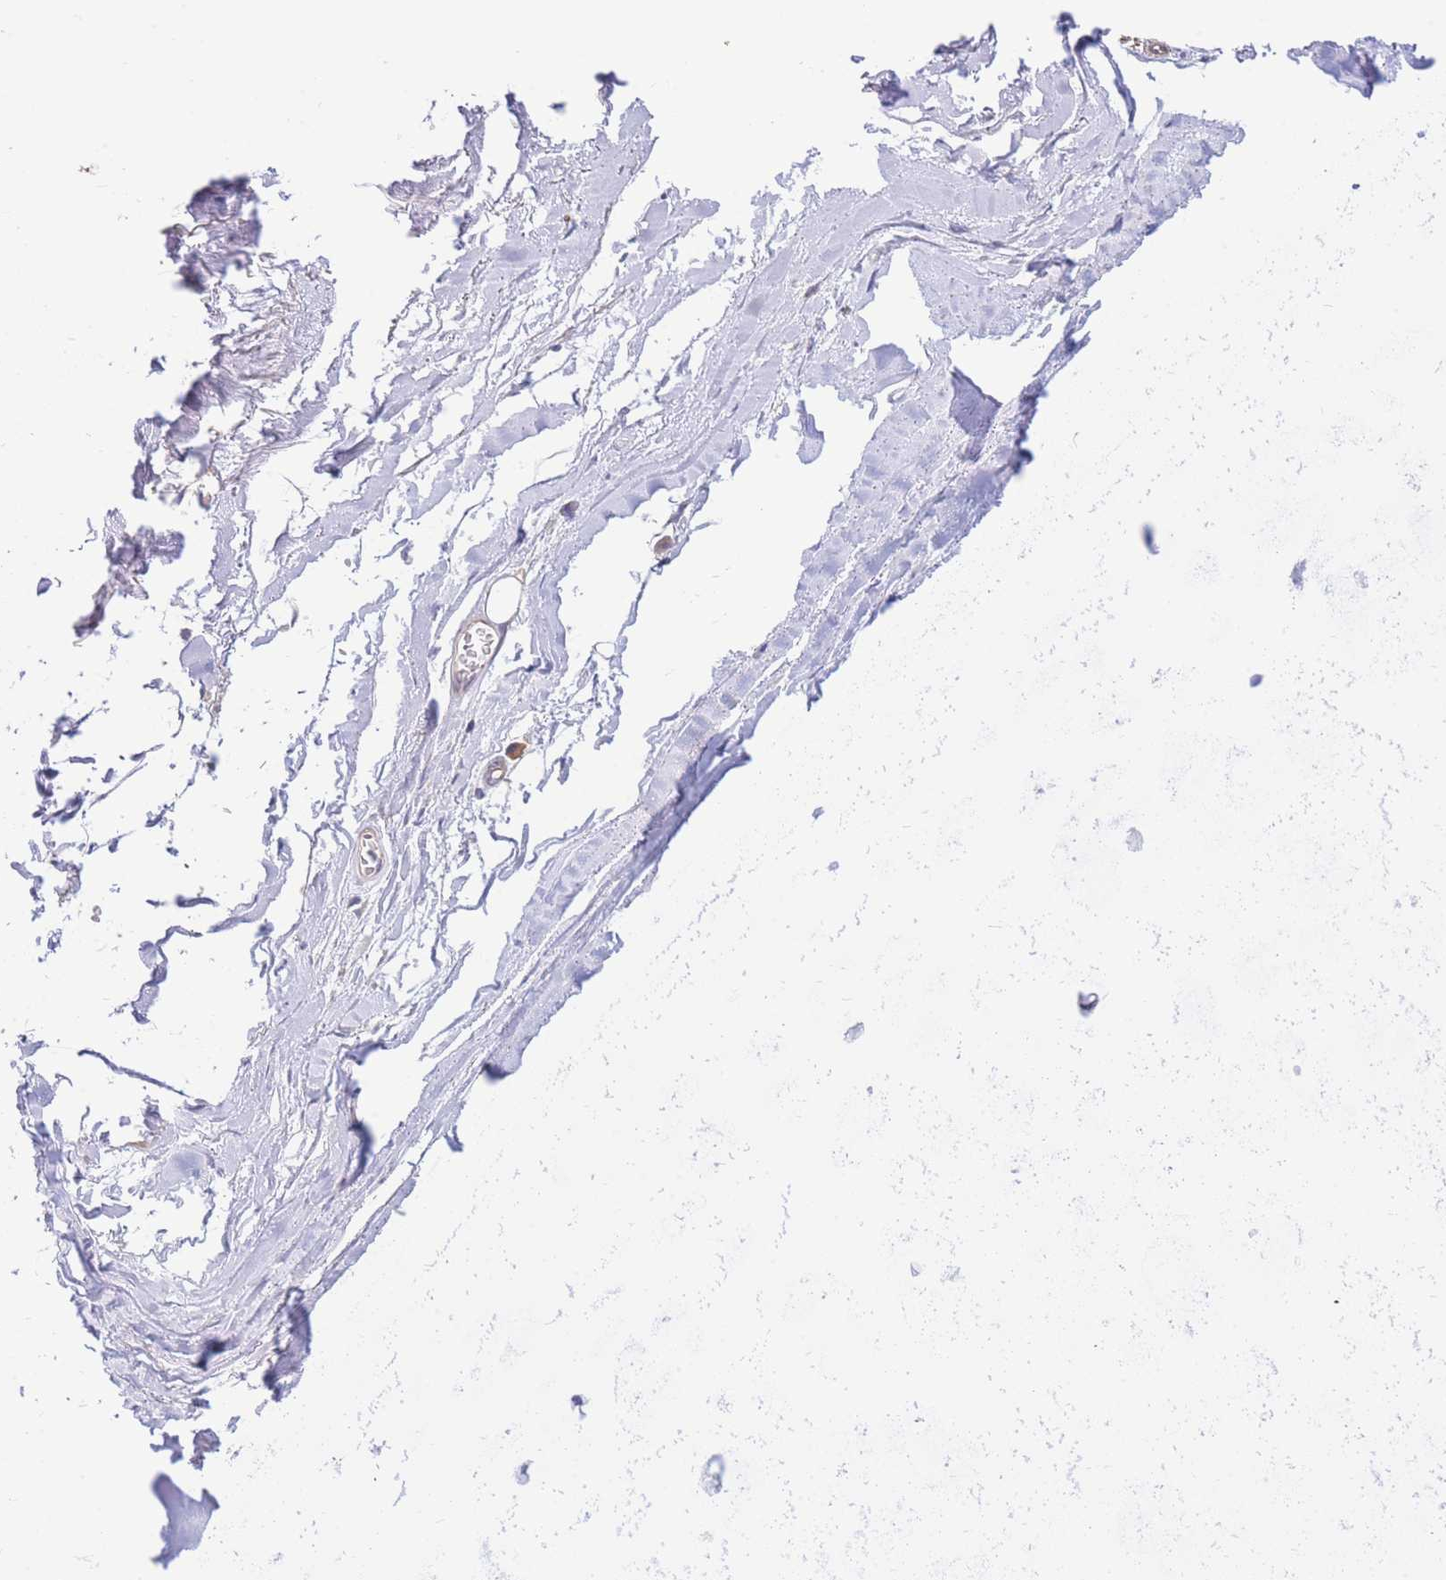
{"staining": {"intensity": "negative", "quantity": "none", "location": "none"}, "tissue": "adipose tissue", "cell_type": "Adipocytes", "image_type": "normal", "snomed": [{"axis": "morphology", "description": "Normal tissue, NOS"}, {"axis": "topography", "description": "Cartilage tissue"}], "caption": "This is an immunohistochemistry photomicrograph of benign adipose tissue. There is no staining in adipocytes.", "gene": "SULT1A1", "patient": {"sex": "male", "age": 73}}